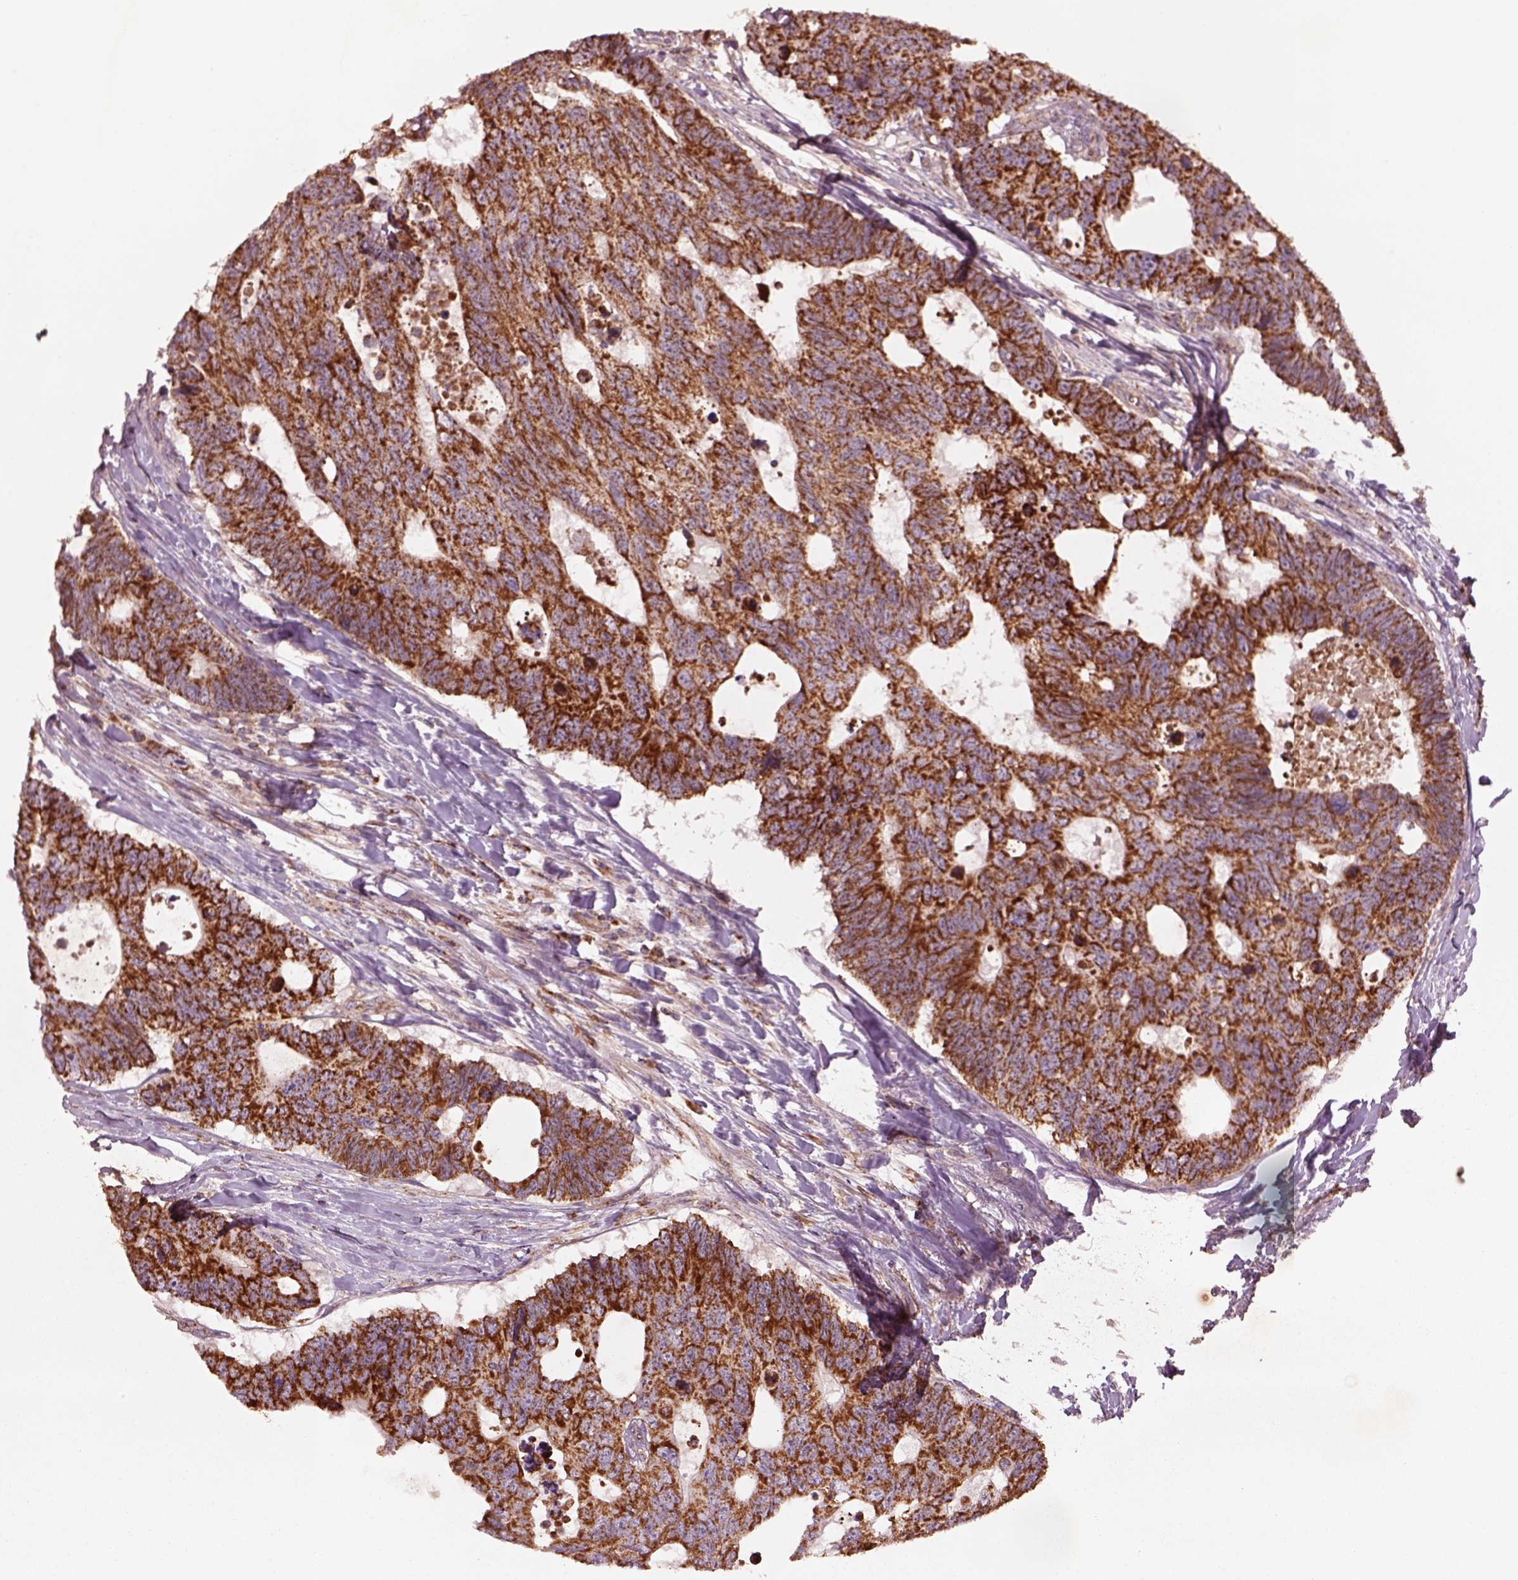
{"staining": {"intensity": "moderate", "quantity": ">75%", "location": "cytoplasmic/membranous"}, "tissue": "colorectal cancer", "cell_type": "Tumor cells", "image_type": "cancer", "snomed": [{"axis": "morphology", "description": "Adenocarcinoma, NOS"}, {"axis": "topography", "description": "Colon"}], "caption": "Colorectal cancer stained for a protein demonstrates moderate cytoplasmic/membranous positivity in tumor cells. The staining was performed using DAB (3,3'-diaminobenzidine) to visualize the protein expression in brown, while the nuclei were stained in blue with hematoxylin (Magnification: 20x).", "gene": "SLC25A5", "patient": {"sex": "female", "age": 77}}